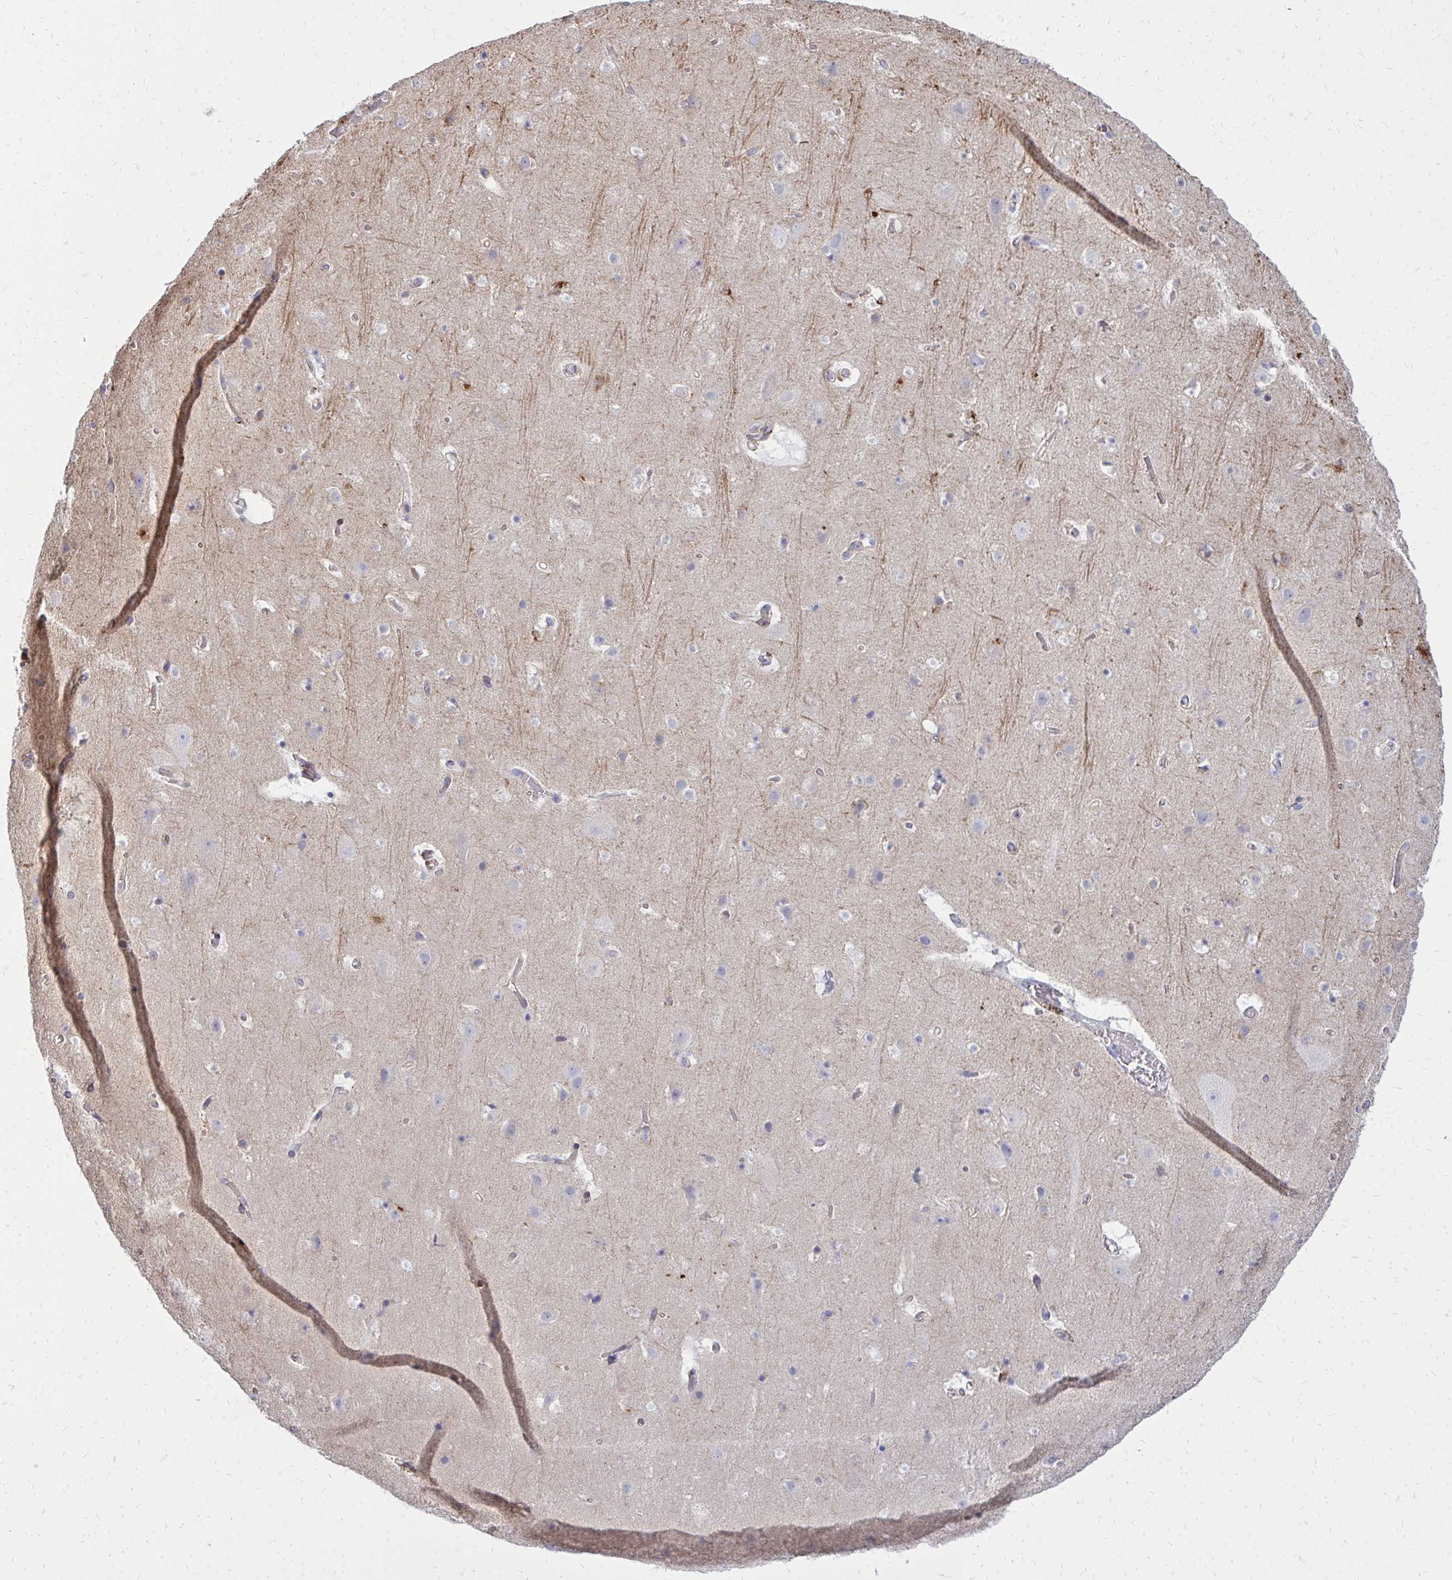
{"staining": {"intensity": "negative", "quantity": "none", "location": "none"}, "tissue": "cerebral cortex", "cell_type": "Endothelial cells", "image_type": "normal", "snomed": [{"axis": "morphology", "description": "Normal tissue, NOS"}, {"axis": "topography", "description": "Cerebral cortex"}], "caption": "This histopathology image is of benign cerebral cortex stained with IHC to label a protein in brown with the nuclei are counter-stained blue. There is no expression in endothelial cells.", "gene": "MARCKSL1", "patient": {"sex": "female", "age": 42}}